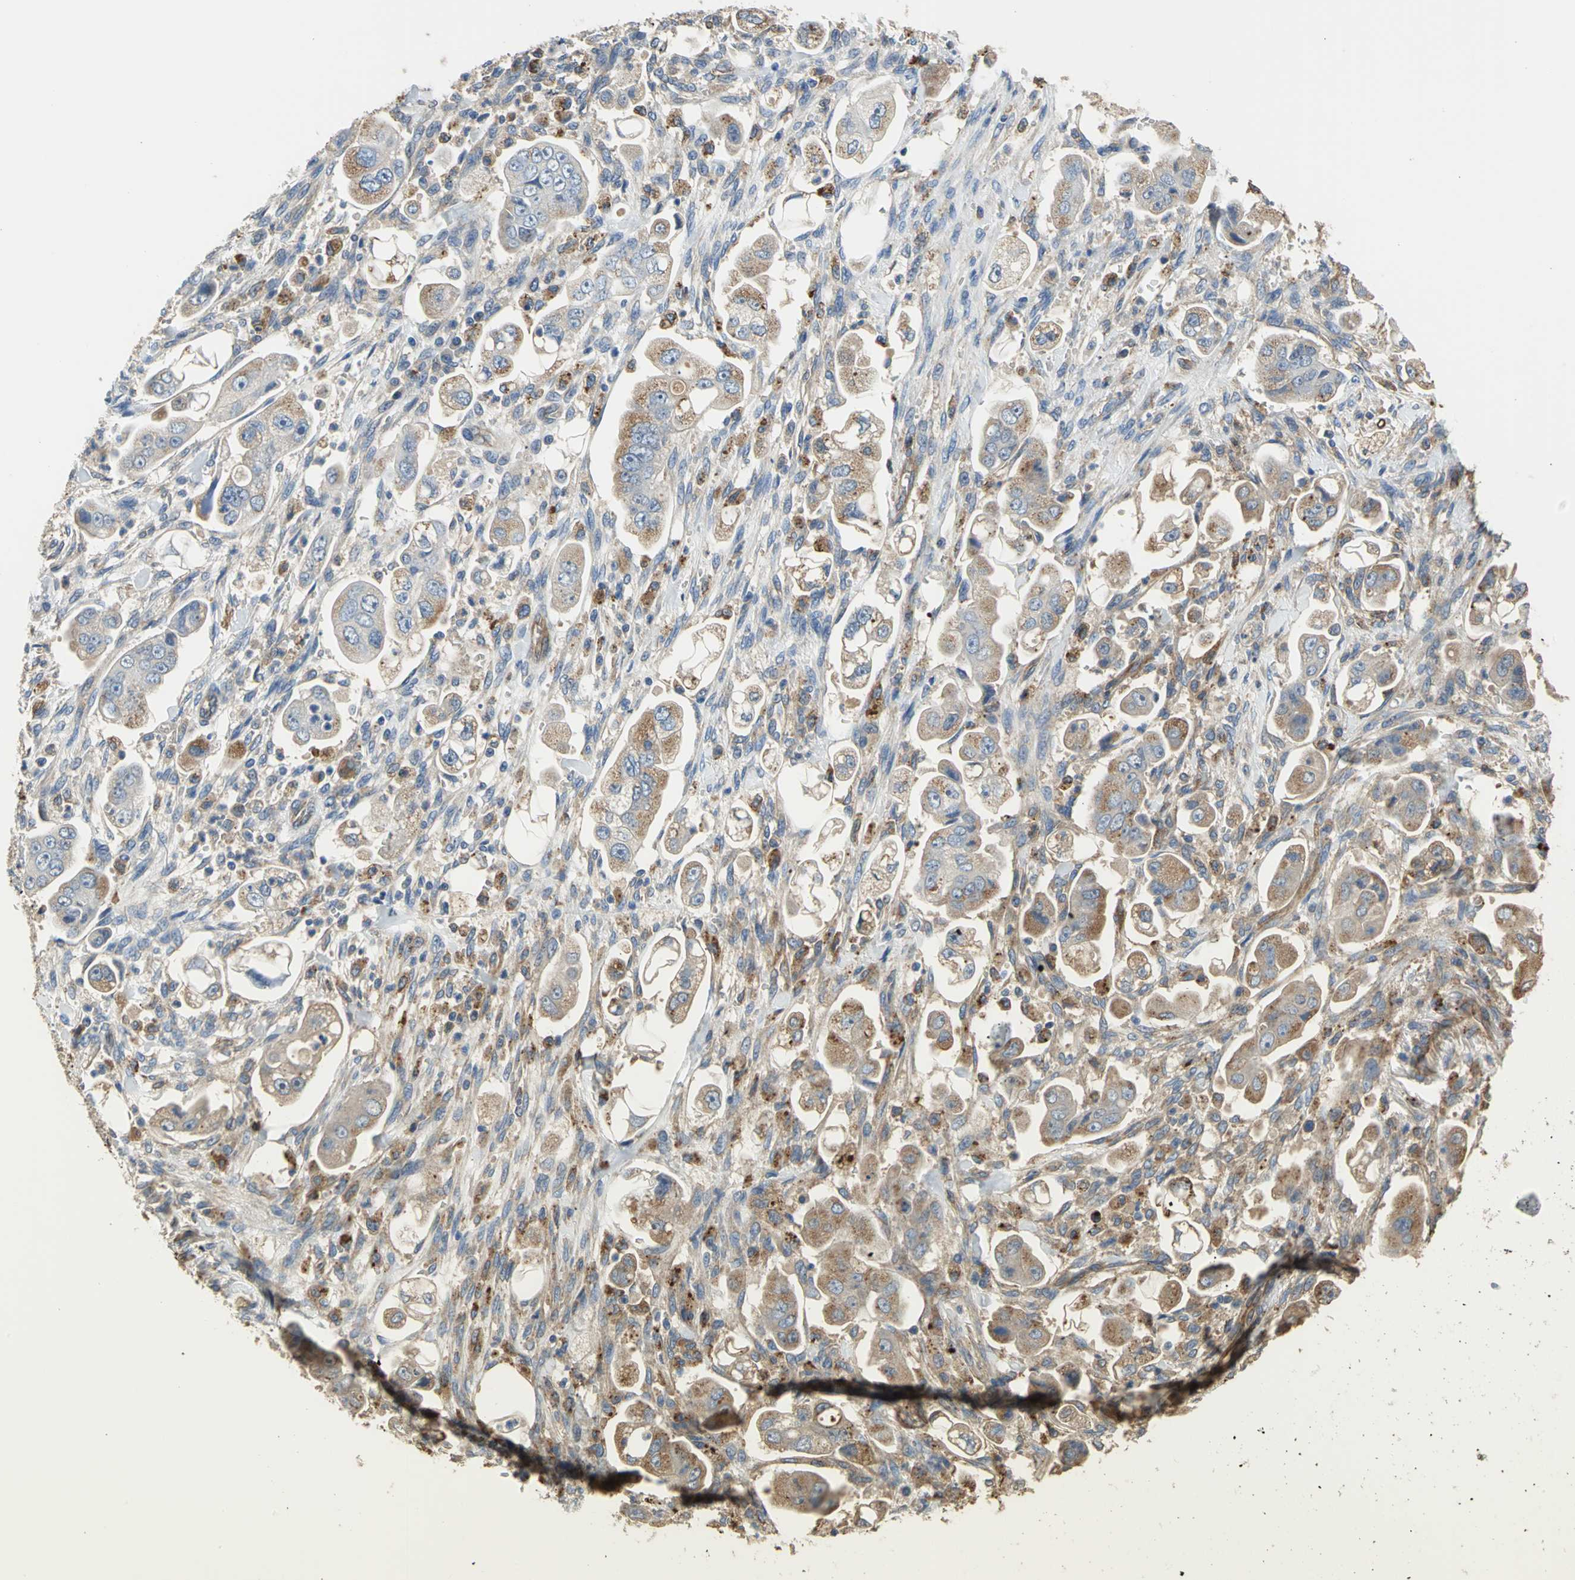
{"staining": {"intensity": "moderate", "quantity": ">75%", "location": "cytoplasmic/membranous"}, "tissue": "stomach cancer", "cell_type": "Tumor cells", "image_type": "cancer", "snomed": [{"axis": "morphology", "description": "Adenocarcinoma, NOS"}, {"axis": "topography", "description": "Stomach"}], "caption": "Stomach cancer tissue exhibits moderate cytoplasmic/membranous staining in about >75% of tumor cells", "gene": "DIAPH2", "patient": {"sex": "male", "age": 62}}